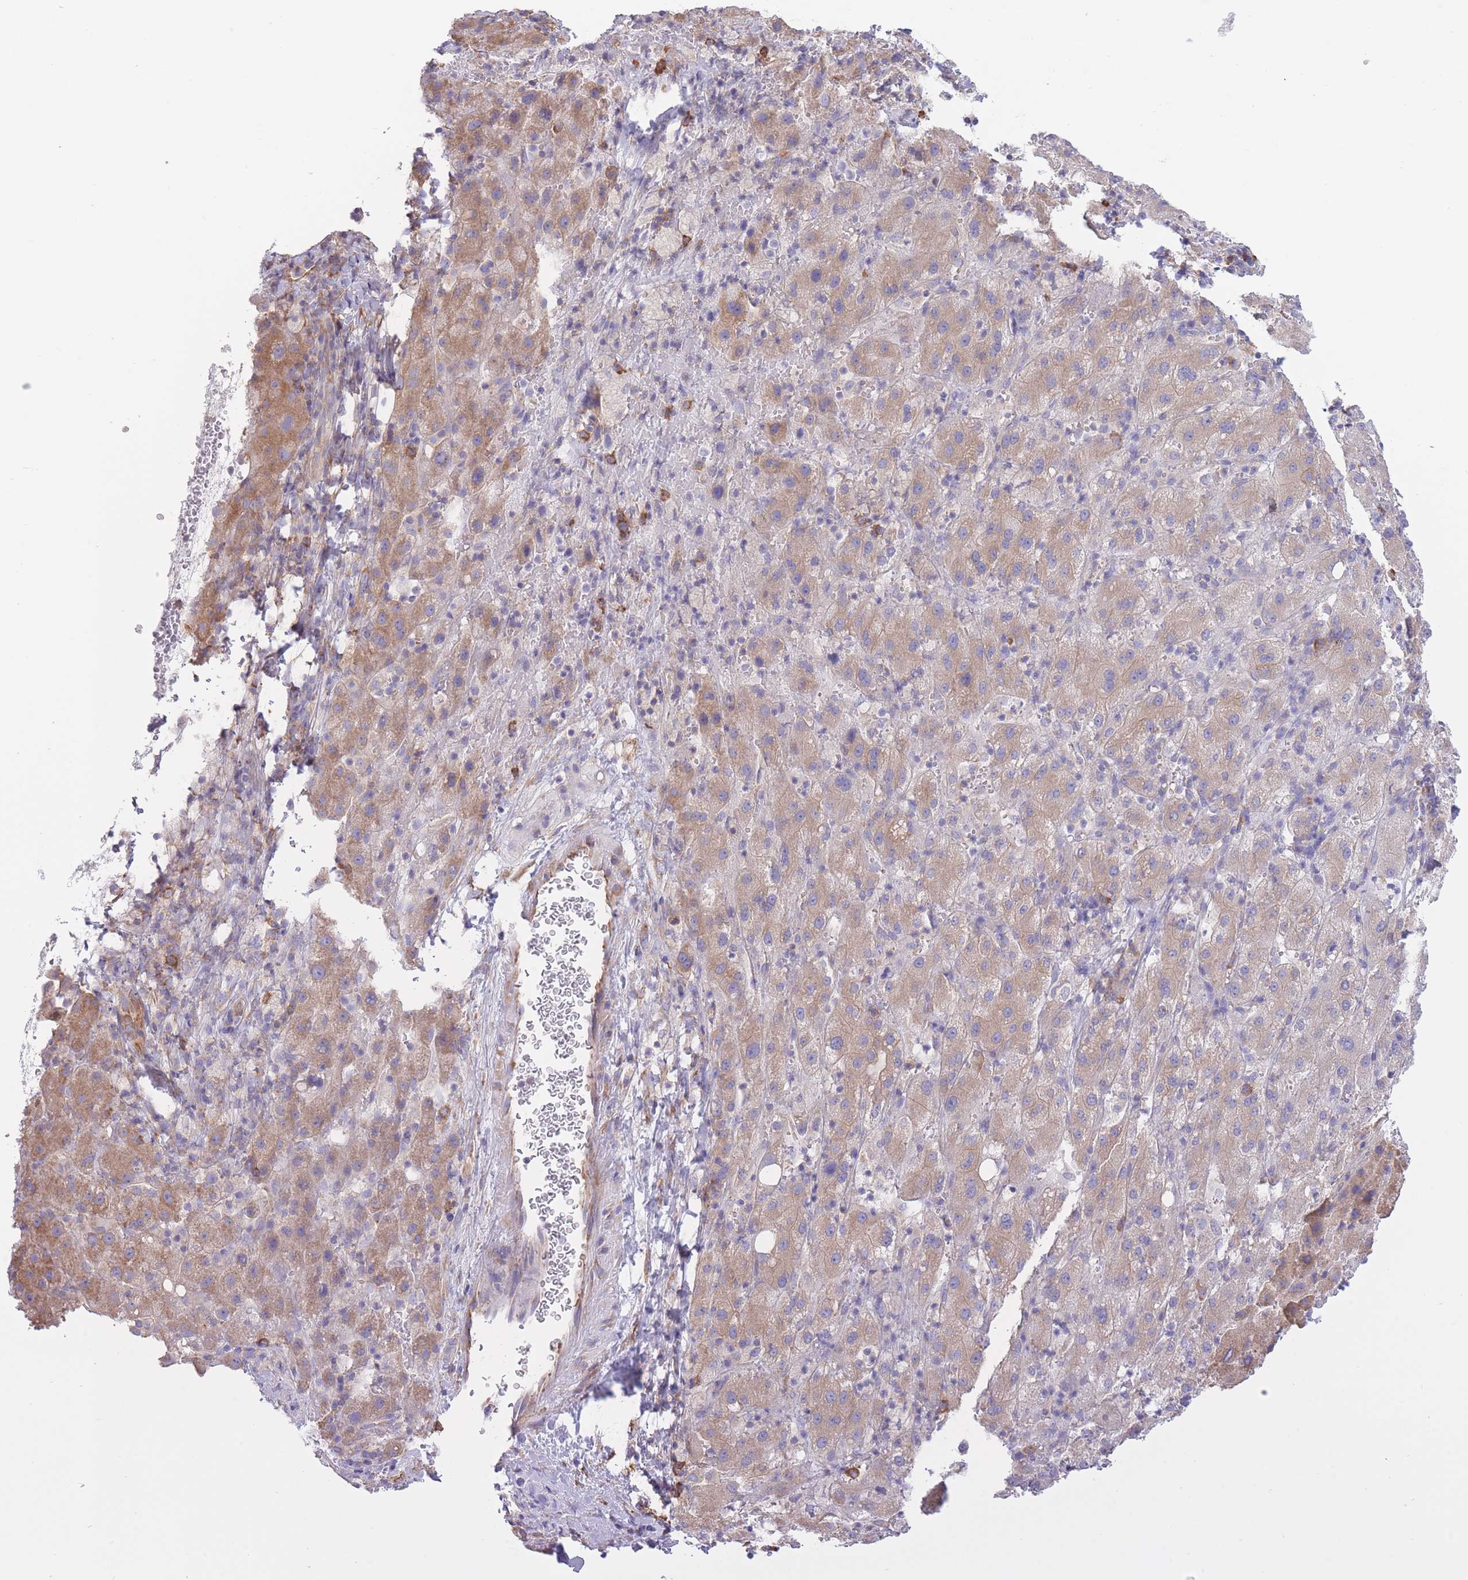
{"staining": {"intensity": "moderate", "quantity": ">75%", "location": "cytoplasmic/membranous"}, "tissue": "liver cancer", "cell_type": "Tumor cells", "image_type": "cancer", "snomed": [{"axis": "morphology", "description": "Carcinoma, Hepatocellular, NOS"}, {"axis": "topography", "description": "Liver"}], "caption": "Brown immunohistochemical staining in human liver cancer (hepatocellular carcinoma) shows moderate cytoplasmic/membranous positivity in about >75% of tumor cells.", "gene": "ZNF501", "patient": {"sex": "female", "age": 58}}